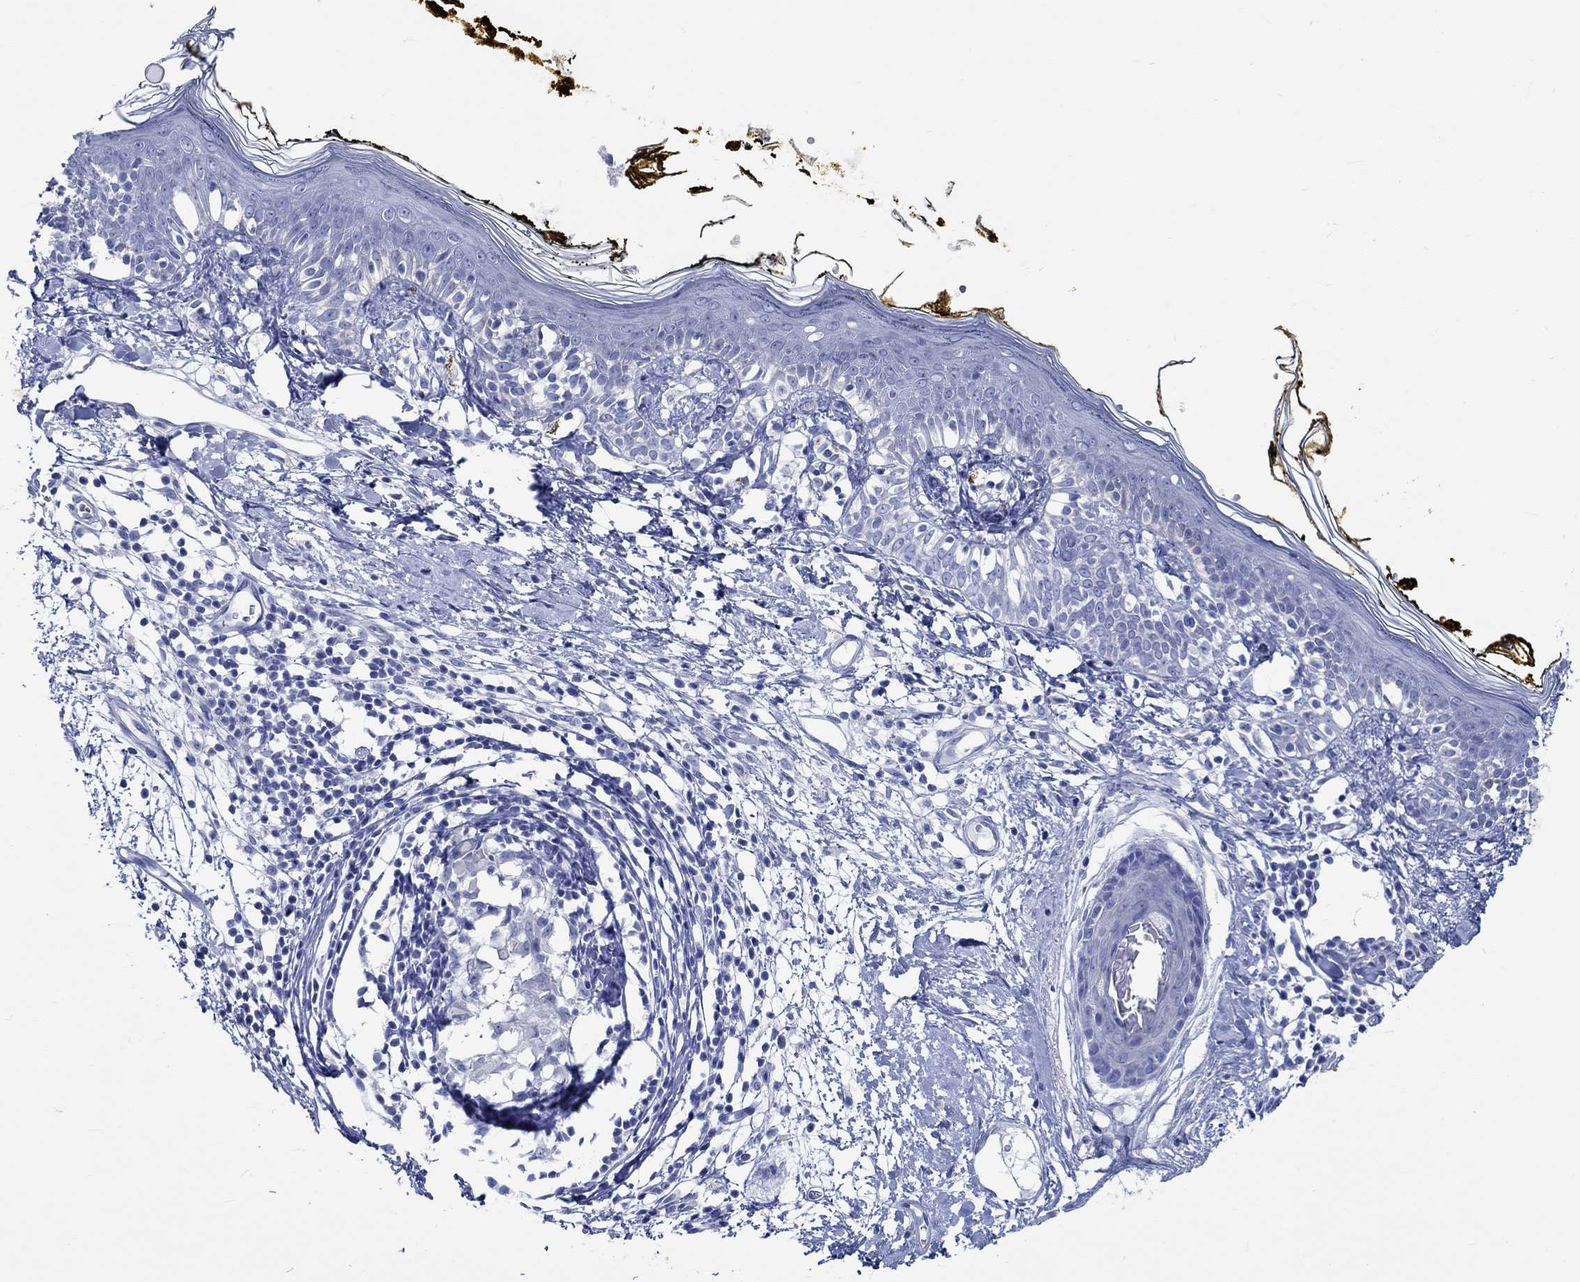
{"staining": {"intensity": "negative", "quantity": "none", "location": "none"}, "tissue": "skin", "cell_type": "Fibroblasts", "image_type": "normal", "snomed": [{"axis": "morphology", "description": "Normal tissue, NOS"}, {"axis": "topography", "description": "Skin"}], "caption": "Immunohistochemical staining of benign skin reveals no significant positivity in fibroblasts. (DAB immunohistochemistry, high magnification).", "gene": "PTPRN2", "patient": {"sex": "male", "age": 76}}